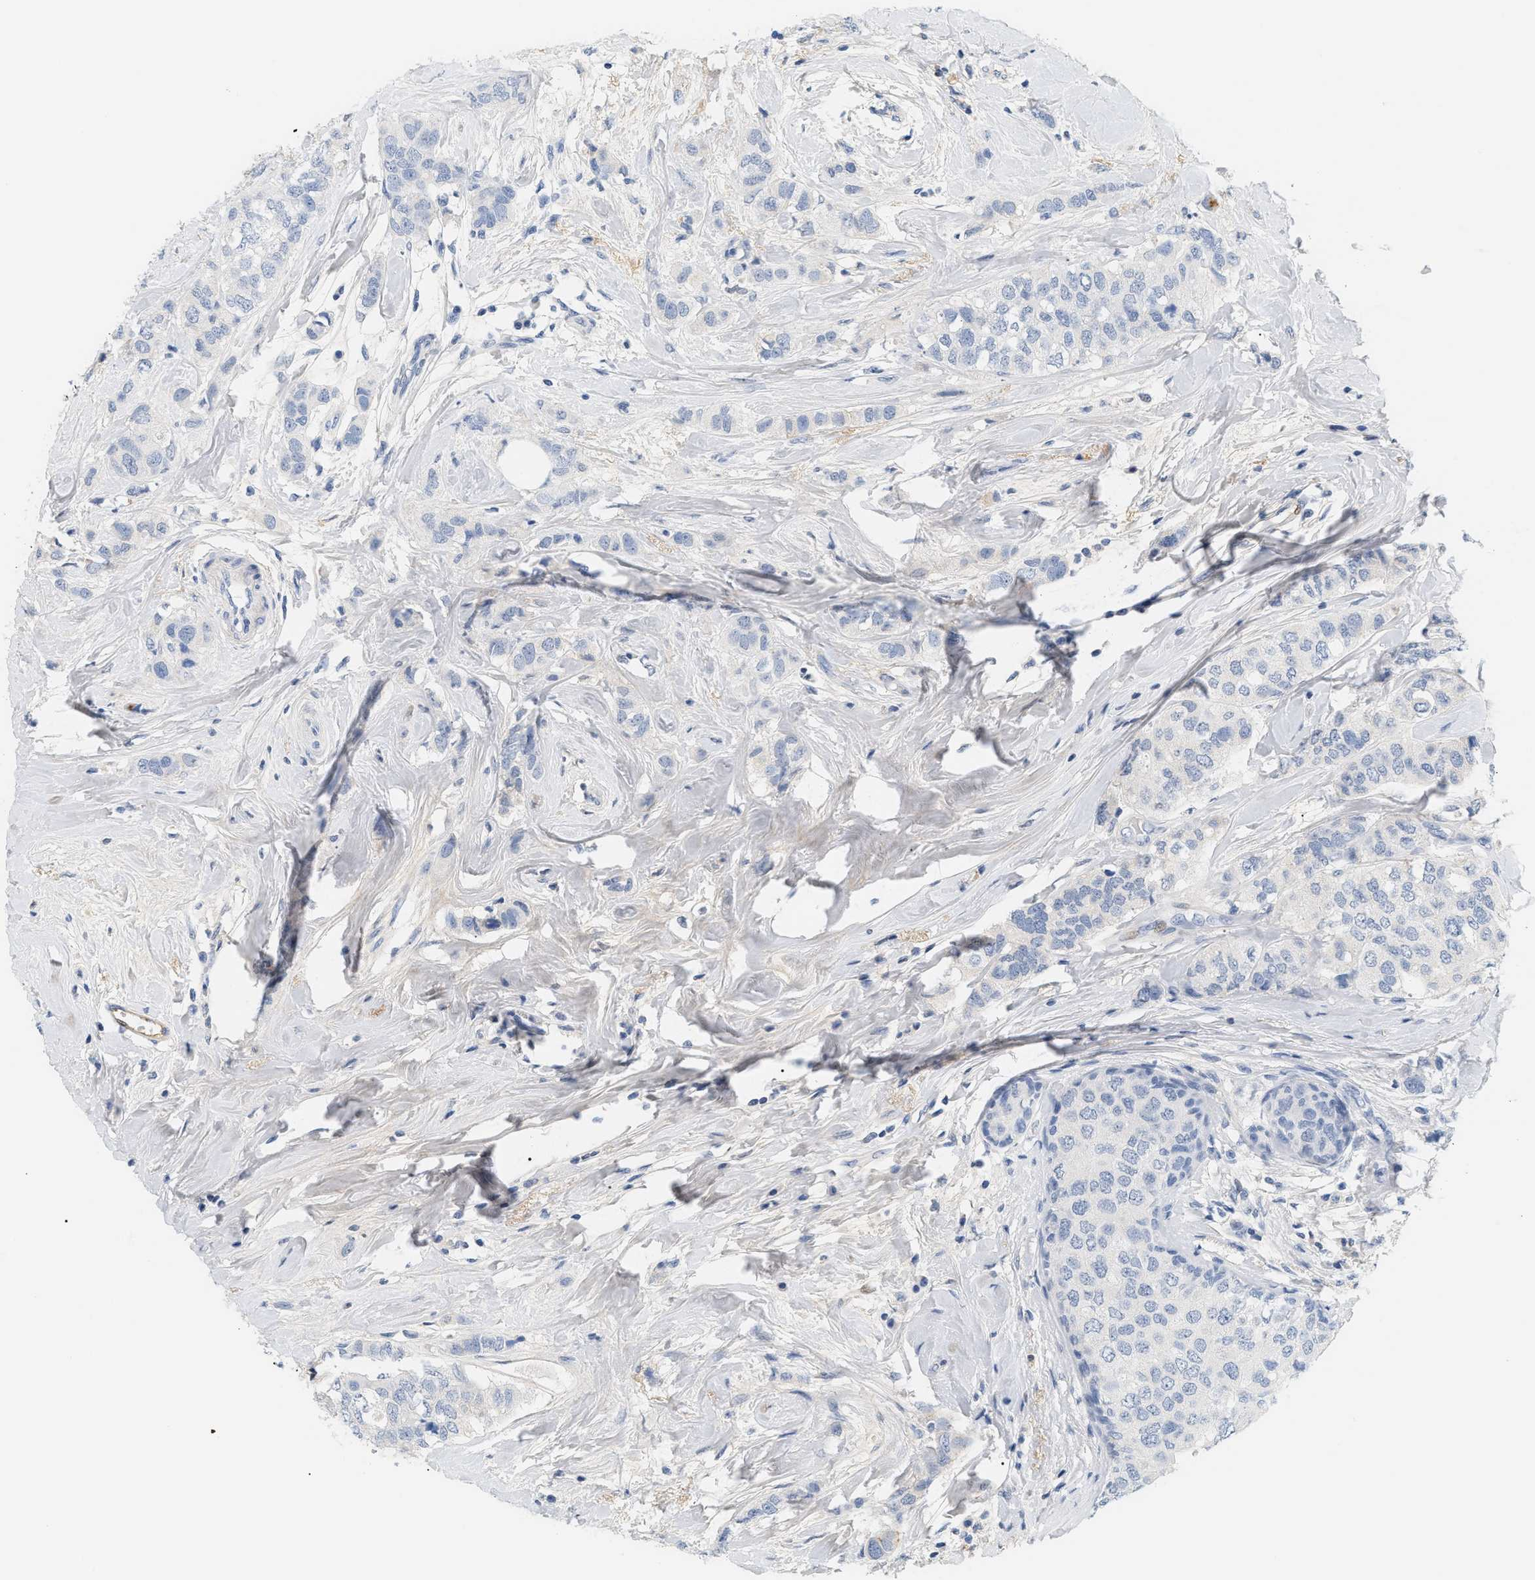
{"staining": {"intensity": "negative", "quantity": "none", "location": "none"}, "tissue": "breast cancer", "cell_type": "Tumor cells", "image_type": "cancer", "snomed": [{"axis": "morphology", "description": "Duct carcinoma"}, {"axis": "topography", "description": "Breast"}], "caption": "Immunohistochemical staining of human intraductal carcinoma (breast) reveals no significant positivity in tumor cells. (Brightfield microscopy of DAB (3,3'-diaminobenzidine) immunohistochemistry (IHC) at high magnification).", "gene": "CFH", "patient": {"sex": "female", "age": 50}}